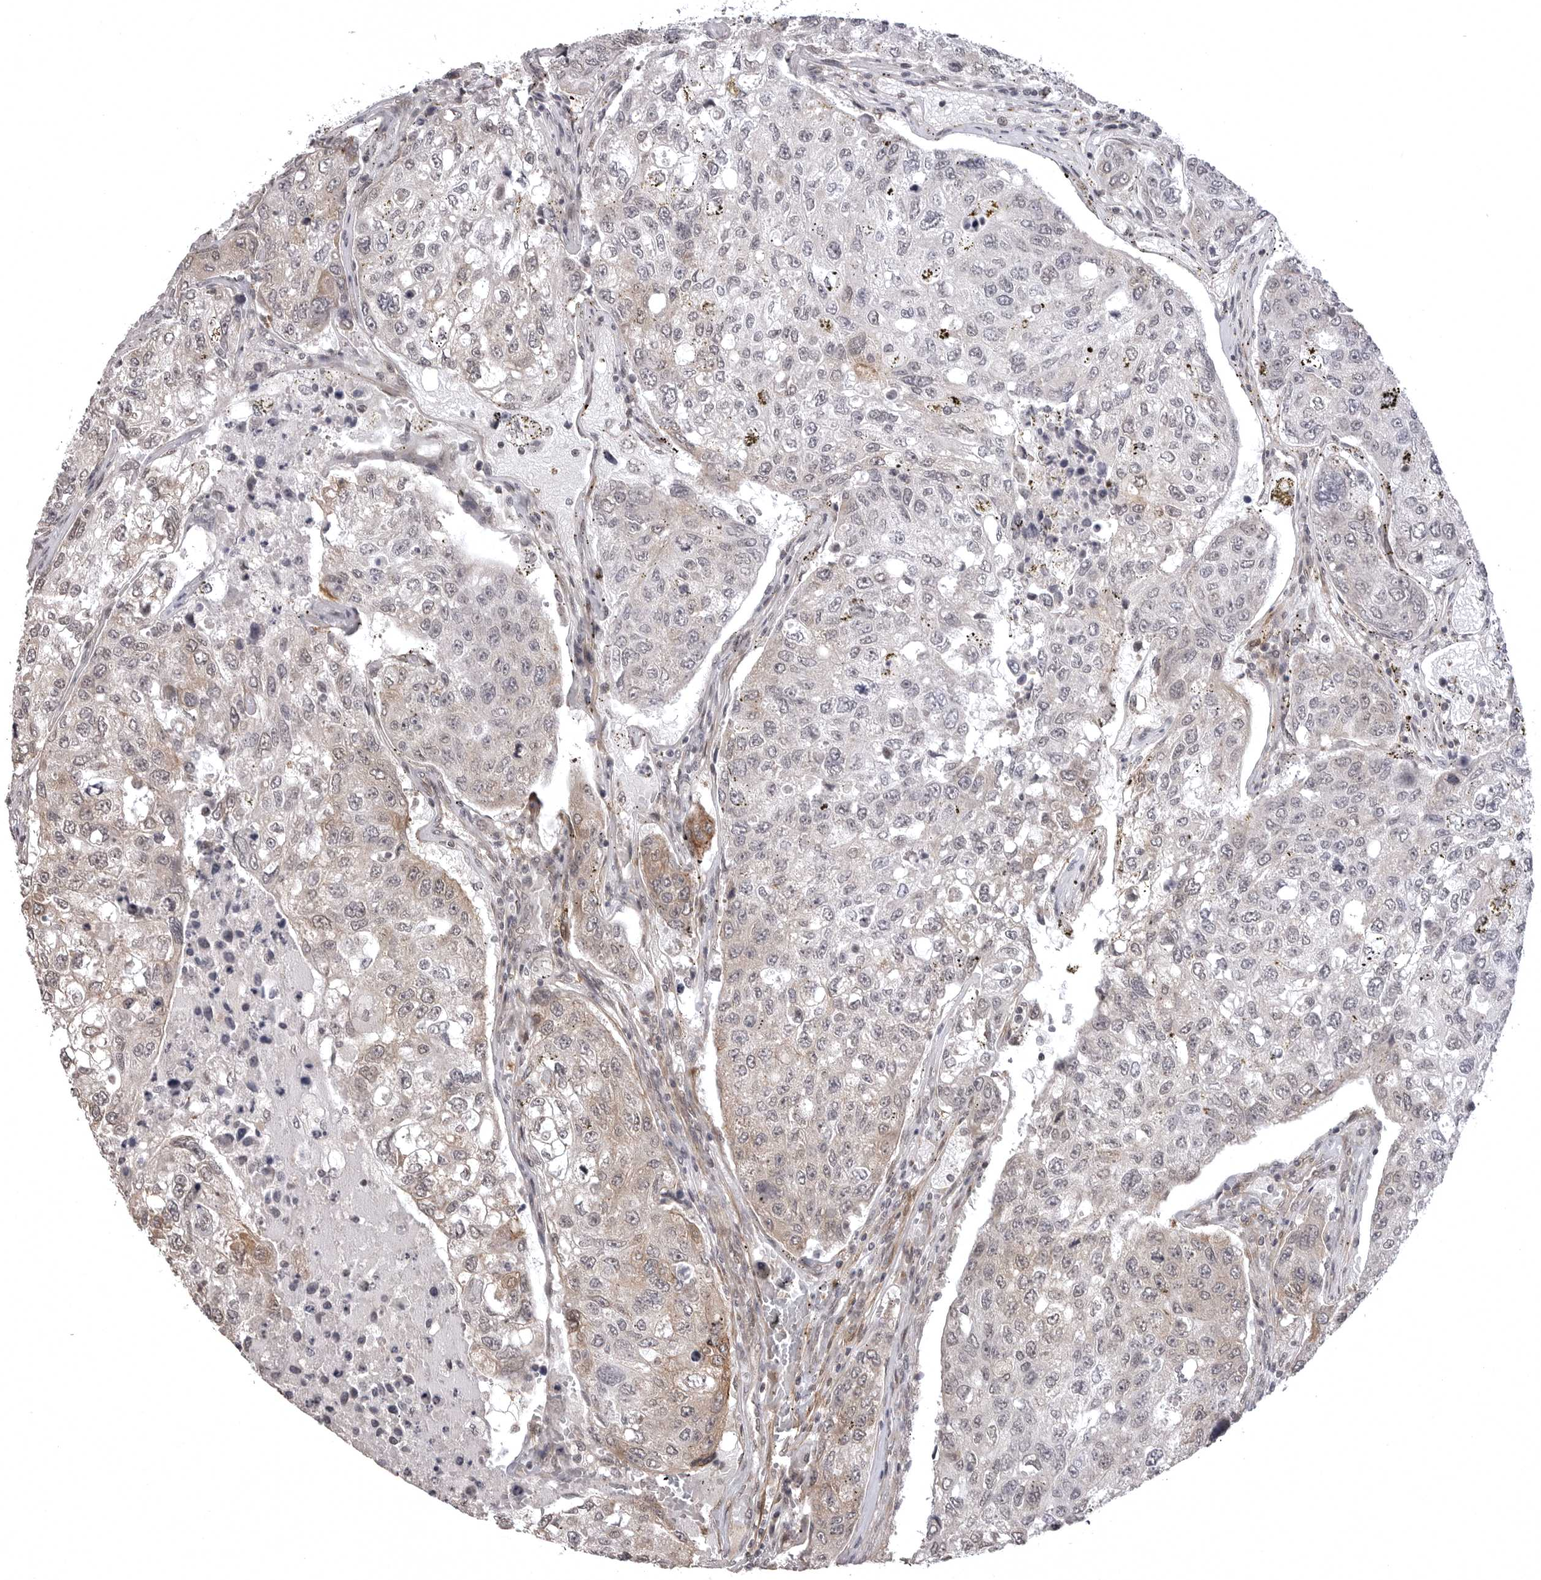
{"staining": {"intensity": "weak", "quantity": "<25%", "location": "cytoplasmic/membranous"}, "tissue": "urothelial cancer", "cell_type": "Tumor cells", "image_type": "cancer", "snomed": [{"axis": "morphology", "description": "Urothelial carcinoma, High grade"}, {"axis": "topography", "description": "Lymph node"}, {"axis": "topography", "description": "Urinary bladder"}], "caption": "This is an immunohistochemistry micrograph of human high-grade urothelial carcinoma. There is no positivity in tumor cells.", "gene": "SORBS1", "patient": {"sex": "male", "age": 51}}